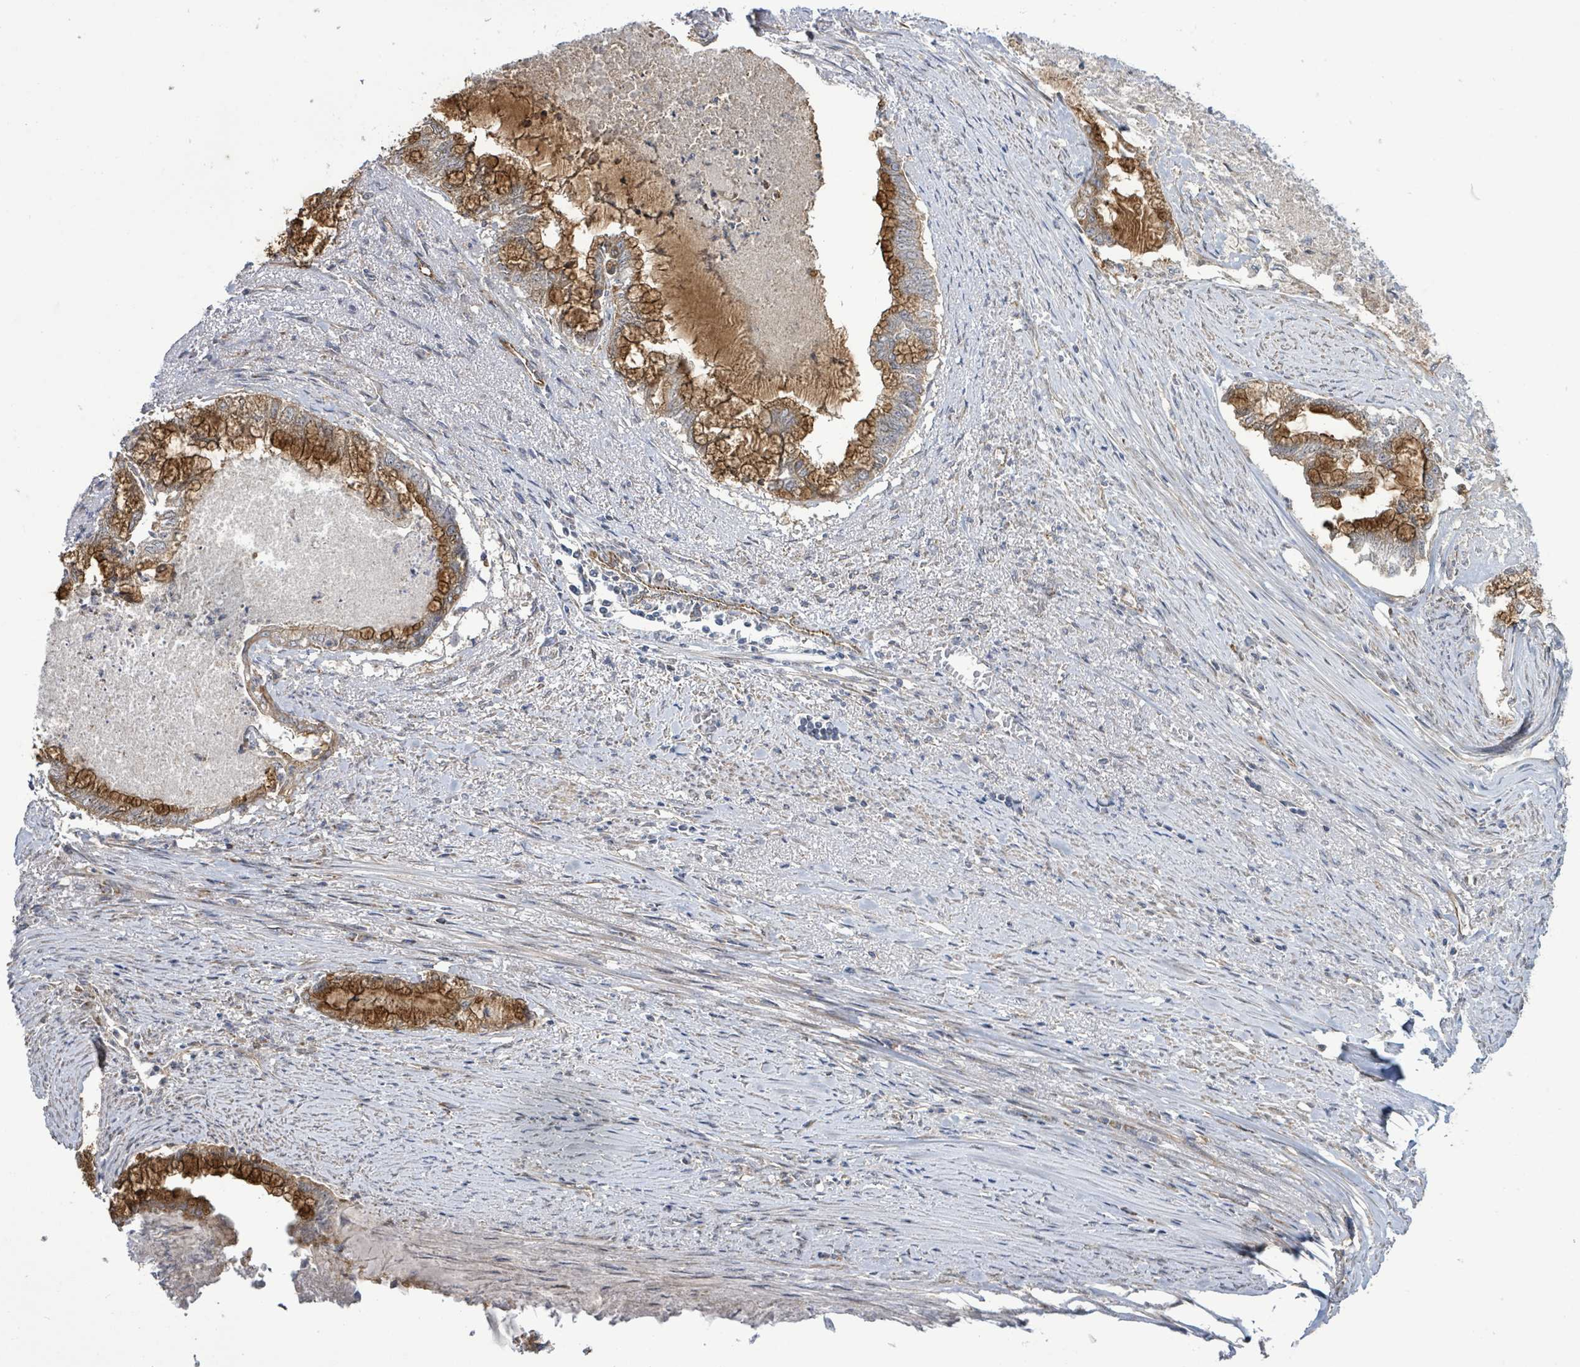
{"staining": {"intensity": "strong", "quantity": "25%-75%", "location": "cytoplasmic/membranous"}, "tissue": "endometrial cancer", "cell_type": "Tumor cells", "image_type": "cancer", "snomed": [{"axis": "morphology", "description": "Adenocarcinoma, NOS"}, {"axis": "topography", "description": "Endometrium"}], "caption": "Strong cytoplasmic/membranous expression is identified in about 25%-75% of tumor cells in adenocarcinoma (endometrial).", "gene": "KBTBD11", "patient": {"sex": "female", "age": 79}}